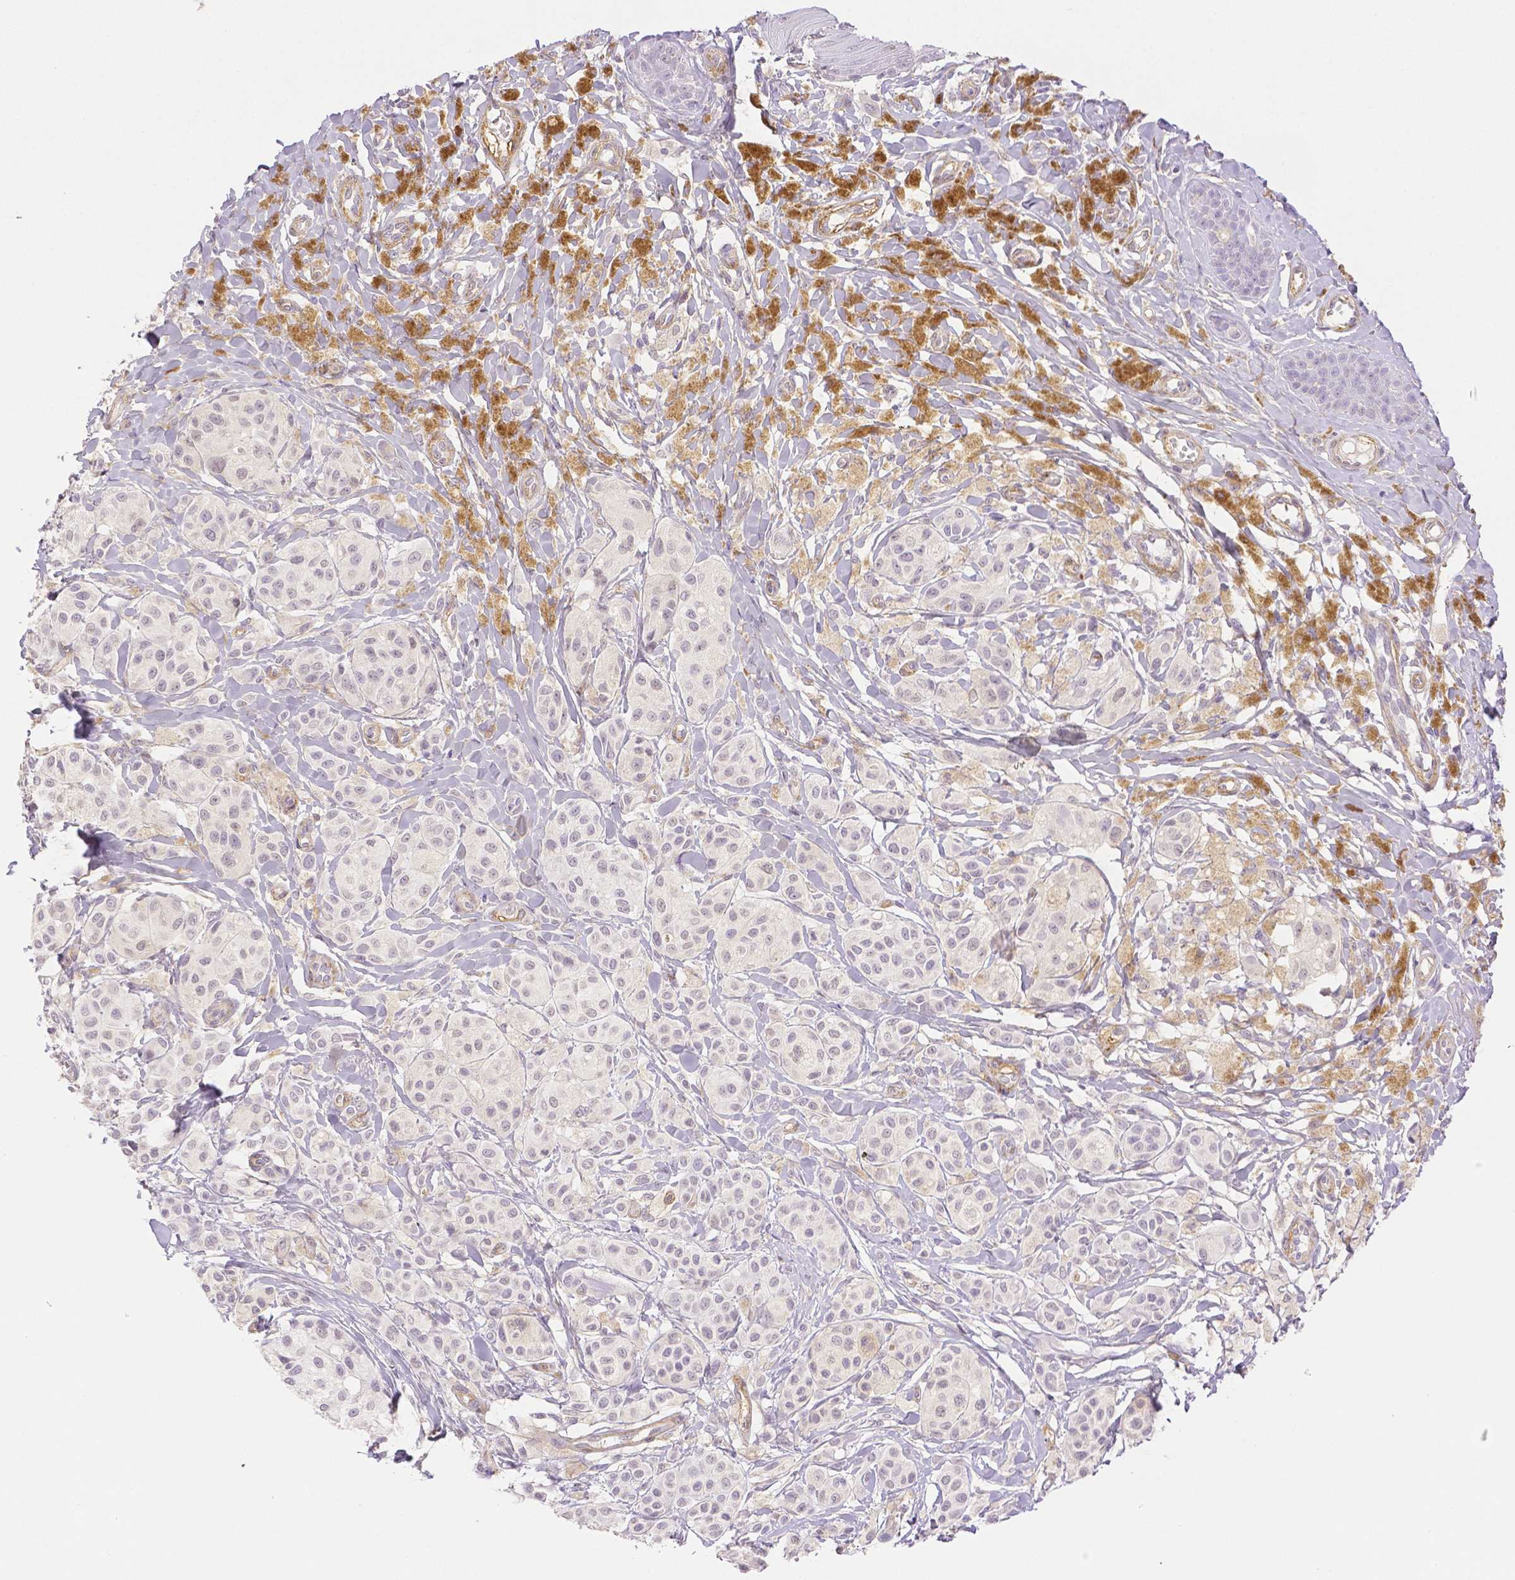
{"staining": {"intensity": "negative", "quantity": "none", "location": "none"}, "tissue": "melanoma", "cell_type": "Tumor cells", "image_type": "cancer", "snomed": [{"axis": "morphology", "description": "Malignant melanoma, NOS"}, {"axis": "topography", "description": "Skin"}], "caption": "An immunohistochemistry (IHC) histopathology image of malignant melanoma is shown. There is no staining in tumor cells of malignant melanoma. Brightfield microscopy of immunohistochemistry (IHC) stained with DAB (brown) and hematoxylin (blue), captured at high magnification.", "gene": "THY1", "patient": {"sex": "female", "age": 80}}